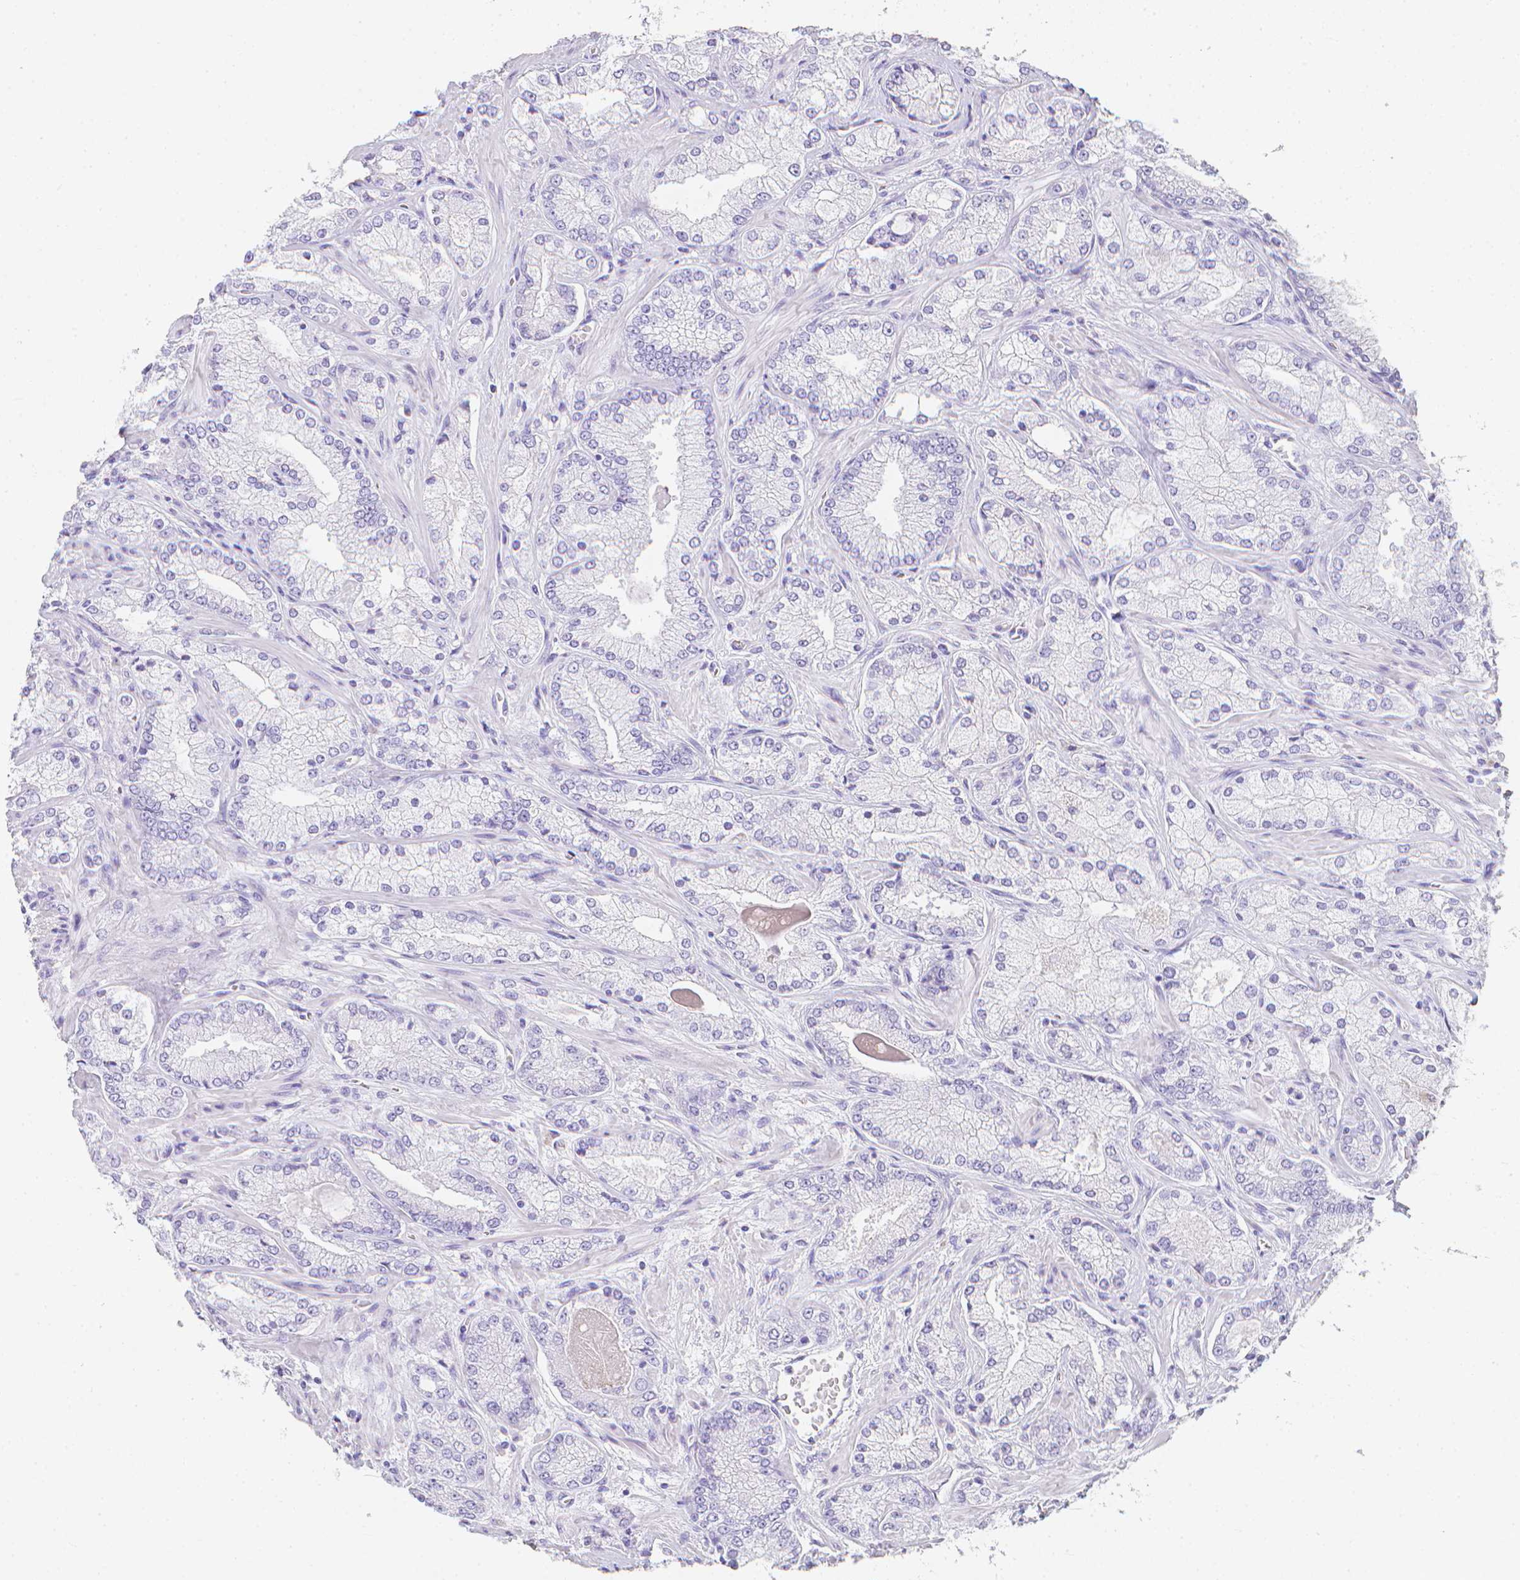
{"staining": {"intensity": "negative", "quantity": "none", "location": "none"}, "tissue": "prostate cancer", "cell_type": "Tumor cells", "image_type": "cancer", "snomed": [{"axis": "morphology", "description": "Normal tissue, NOS"}, {"axis": "morphology", "description": "Adenocarcinoma, High grade"}, {"axis": "topography", "description": "Prostate"}, {"axis": "topography", "description": "Peripheral nerve tissue"}], "caption": "Immunohistochemical staining of human prostate cancer (adenocarcinoma (high-grade)) exhibits no significant staining in tumor cells.", "gene": "LGALS4", "patient": {"sex": "male", "age": 68}}